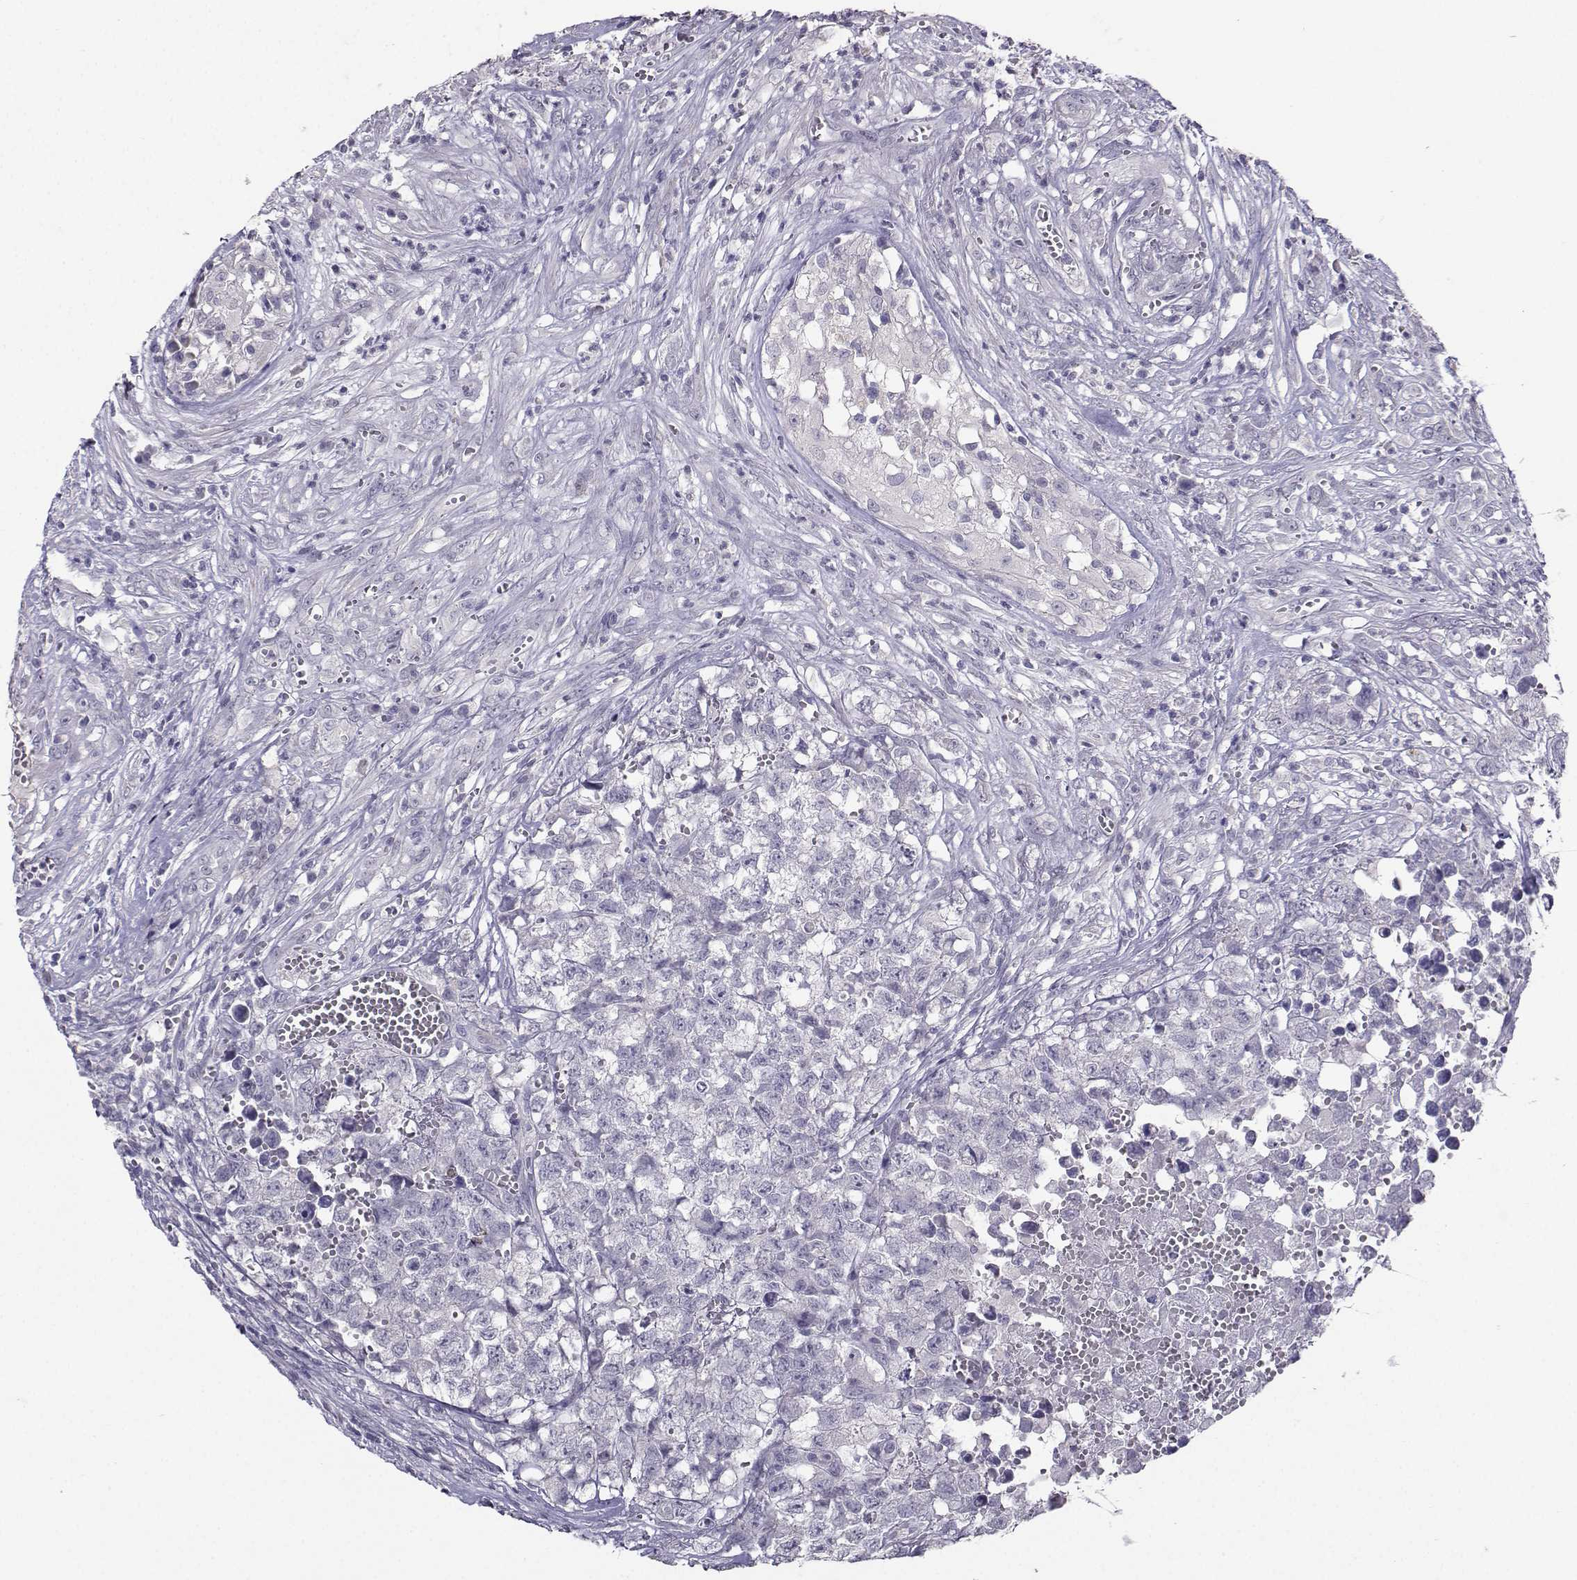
{"staining": {"intensity": "negative", "quantity": "none", "location": "none"}, "tissue": "testis cancer", "cell_type": "Tumor cells", "image_type": "cancer", "snomed": [{"axis": "morphology", "description": "Seminoma, NOS"}, {"axis": "morphology", "description": "Carcinoma, Embryonal, NOS"}, {"axis": "topography", "description": "Testis"}], "caption": "This is an IHC photomicrograph of testis embryonal carcinoma. There is no staining in tumor cells.", "gene": "CARTPT", "patient": {"sex": "male", "age": 22}}